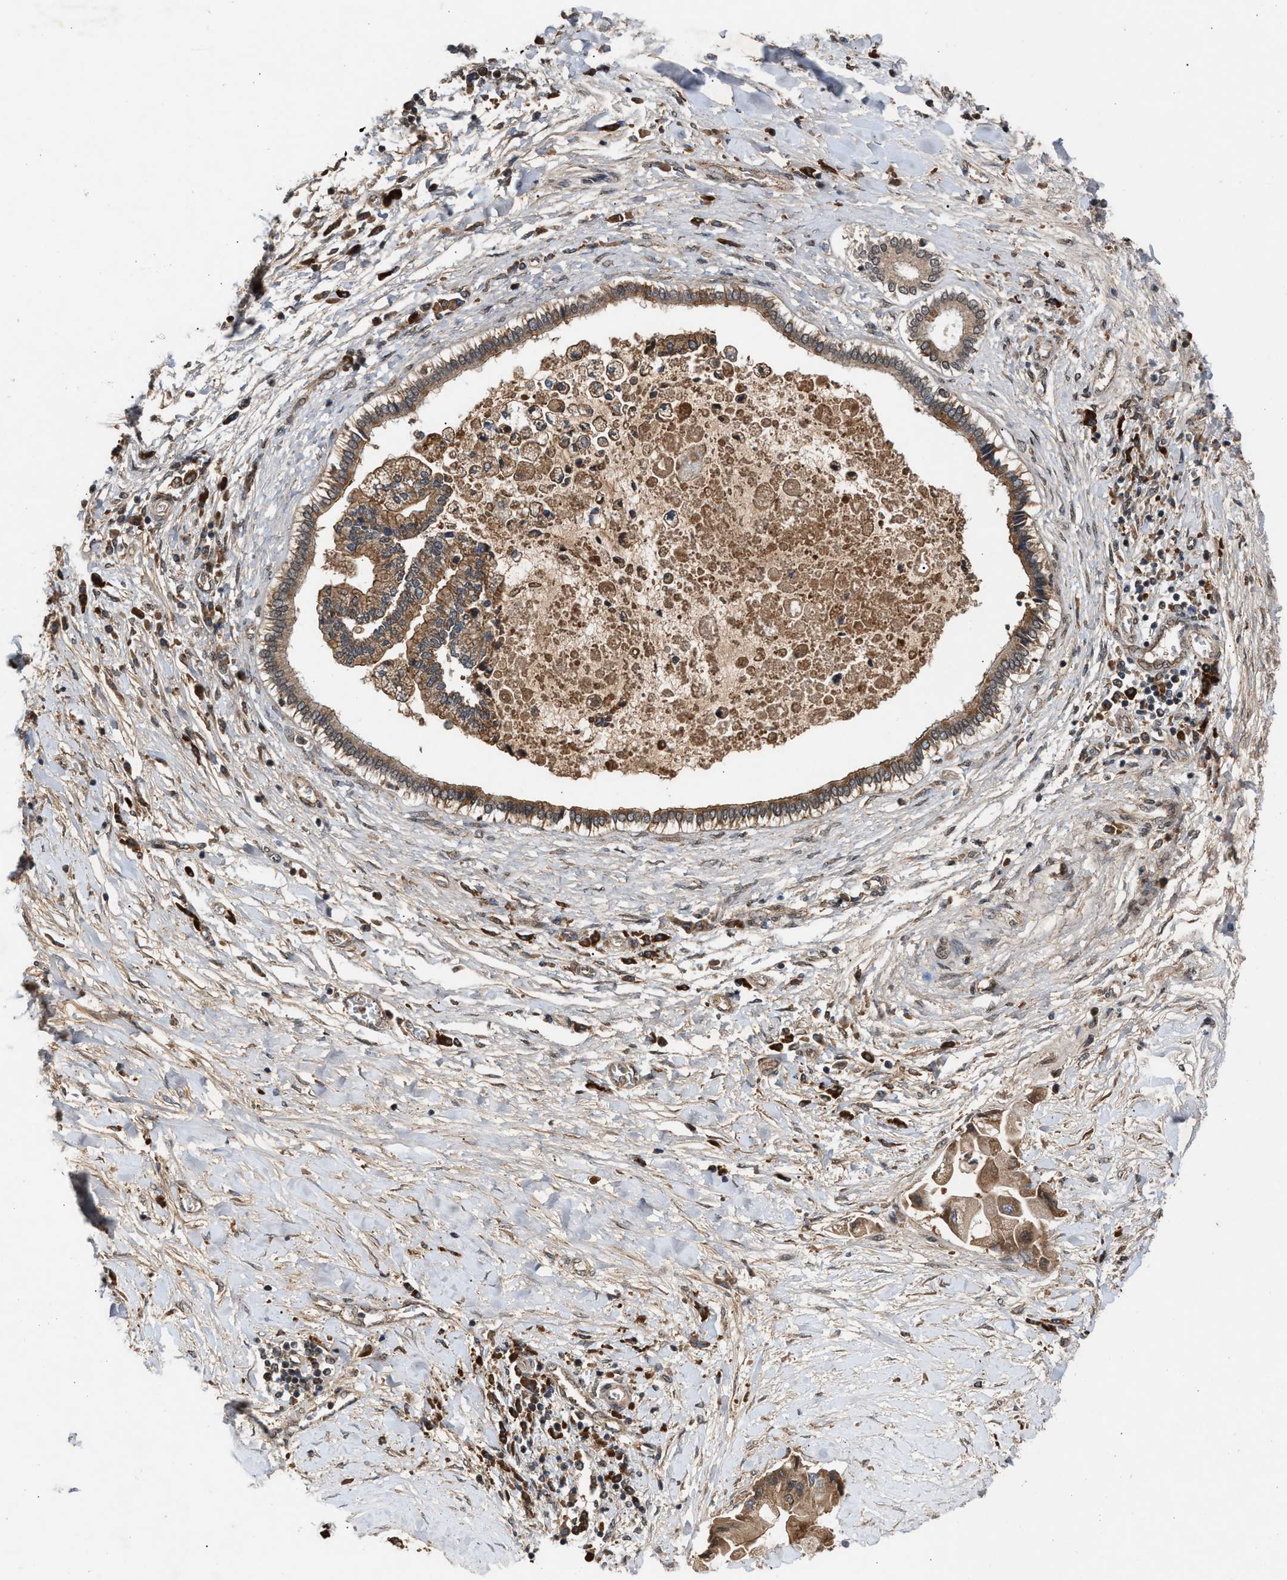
{"staining": {"intensity": "moderate", "quantity": ">75%", "location": "cytoplasmic/membranous"}, "tissue": "liver cancer", "cell_type": "Tumor cells", "image_type": "cancer", "snomed": [{"axis": "morphology", "description": "Cholangiocarcinoma"}, {"axis": "topography", "description": "Liver"}], "caption": "Liver cholangiocarcinoma stained with a brown dye demonstrates moderate cytoplasmic/membranous positive staining in approximately >75% of tumor cells.", "gene": "RUSC2", "patient": {"sex": "male", "age": 50}}